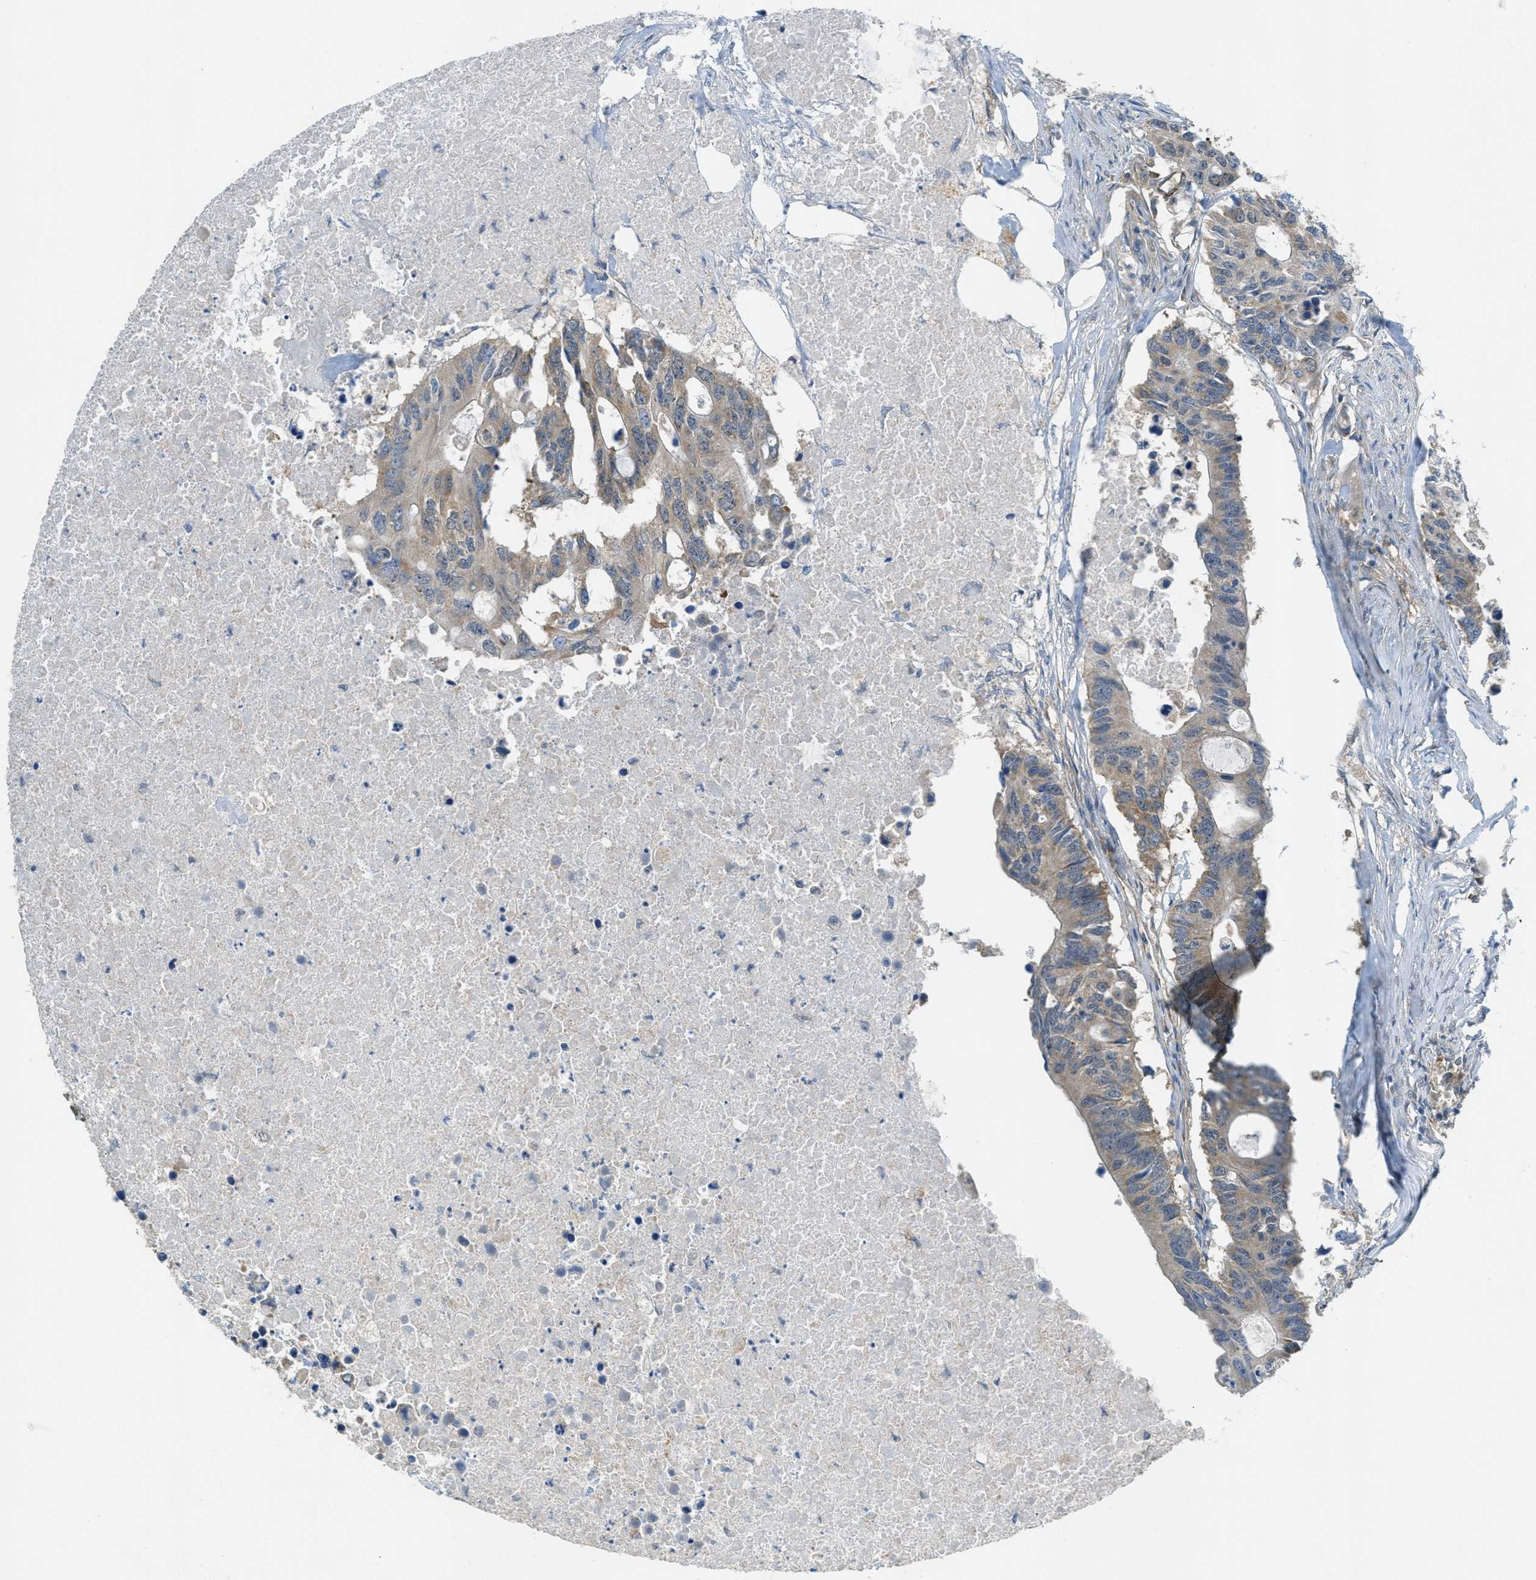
{"staining": {"intensity": "moderate", "quantity": ">75%", "location": "cytoplasmic/membranous"}, "tissue": "colorectal cancer", "cell_type": "Tumor cells", "image_type": "cancer", "snomed": [{"axis": "morphology", "description": "Adenocarcinoma, NOS"}, {"axis": "topography", "description": "Colon"}], "caption": "Immunohistochemistry (IHC) (DAB (3,3'-diaminobenzidine)) staining of human colorectal cancer demonstrates moderate cytoplasmic/membranous protein positivity in about >75% of tumor cells.", "gene": "JCAD", "patient": {"sex": "male", "age": 71}}